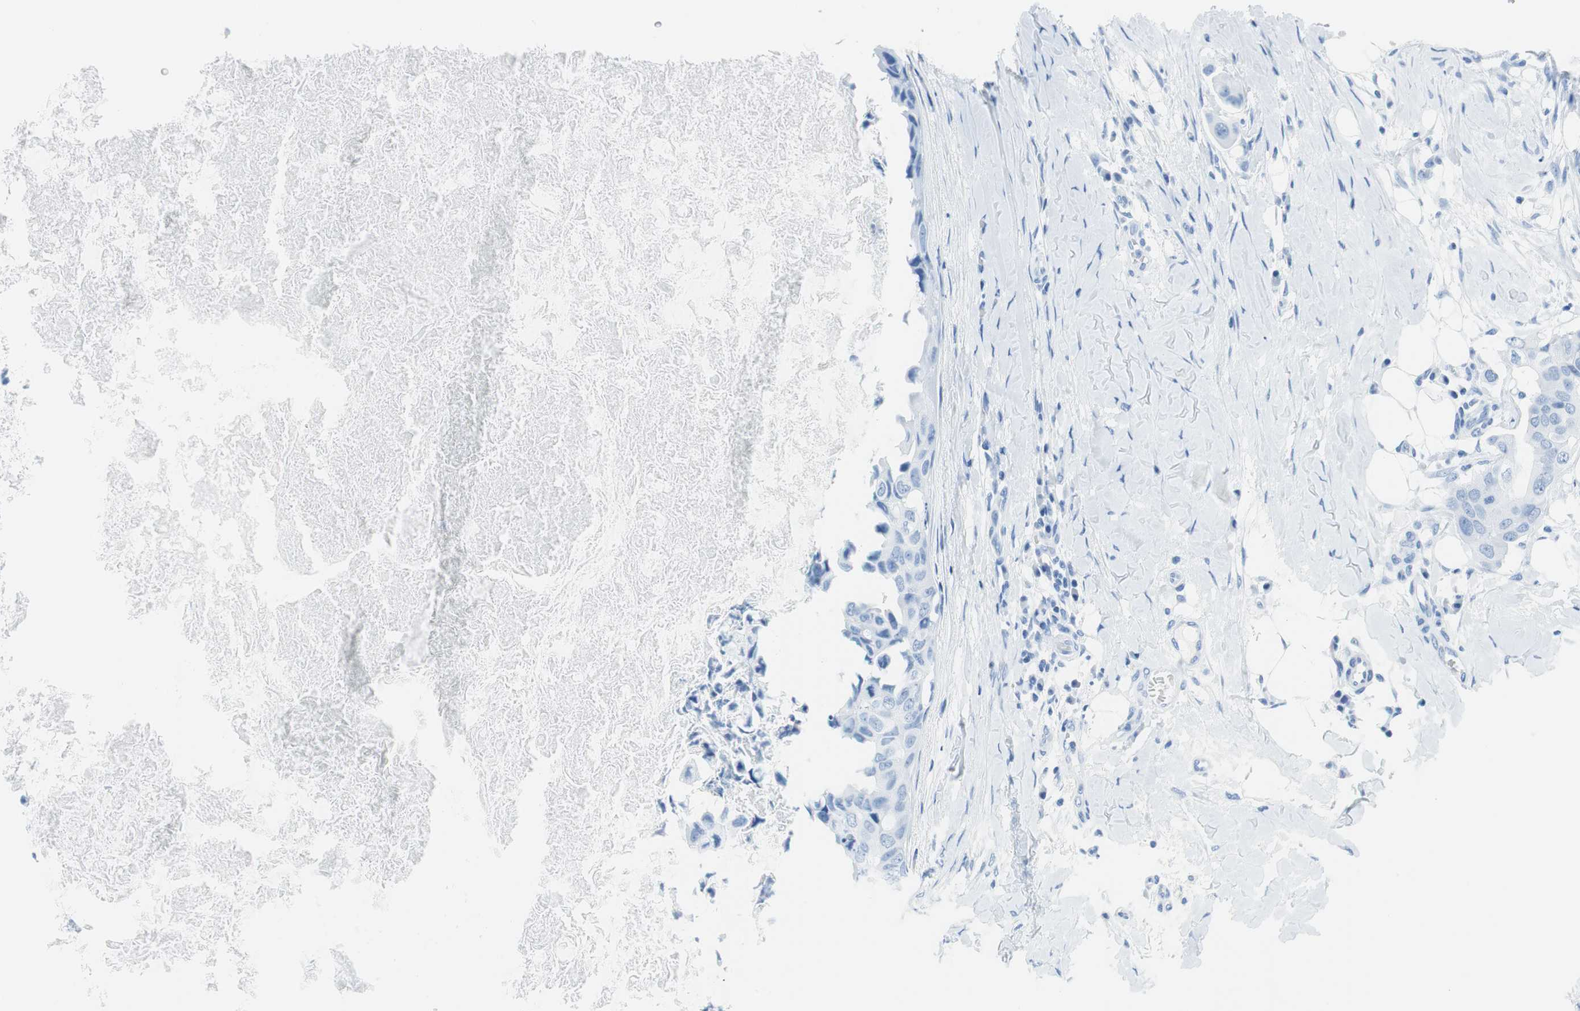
{"staining": {"intensity": "negative", "quantity": "none", "location": "none"}, "tissue": "breast cancer", "cell_type": "Tumor cells", "image_type": "cancer", "snomed": [{"axis": "morphology", "description": "Duct carcinoma"}, {"axis": "topography", "description": "Breast"}], "caption": "Immunohistochemistry micrograph of breast cancer (invasive ductal carcinoma) stained for a protein (brown), which reveals no expression in tumor cells.", "gene": "NFATC2", "patient": {"sex": "female", "age": 40}}